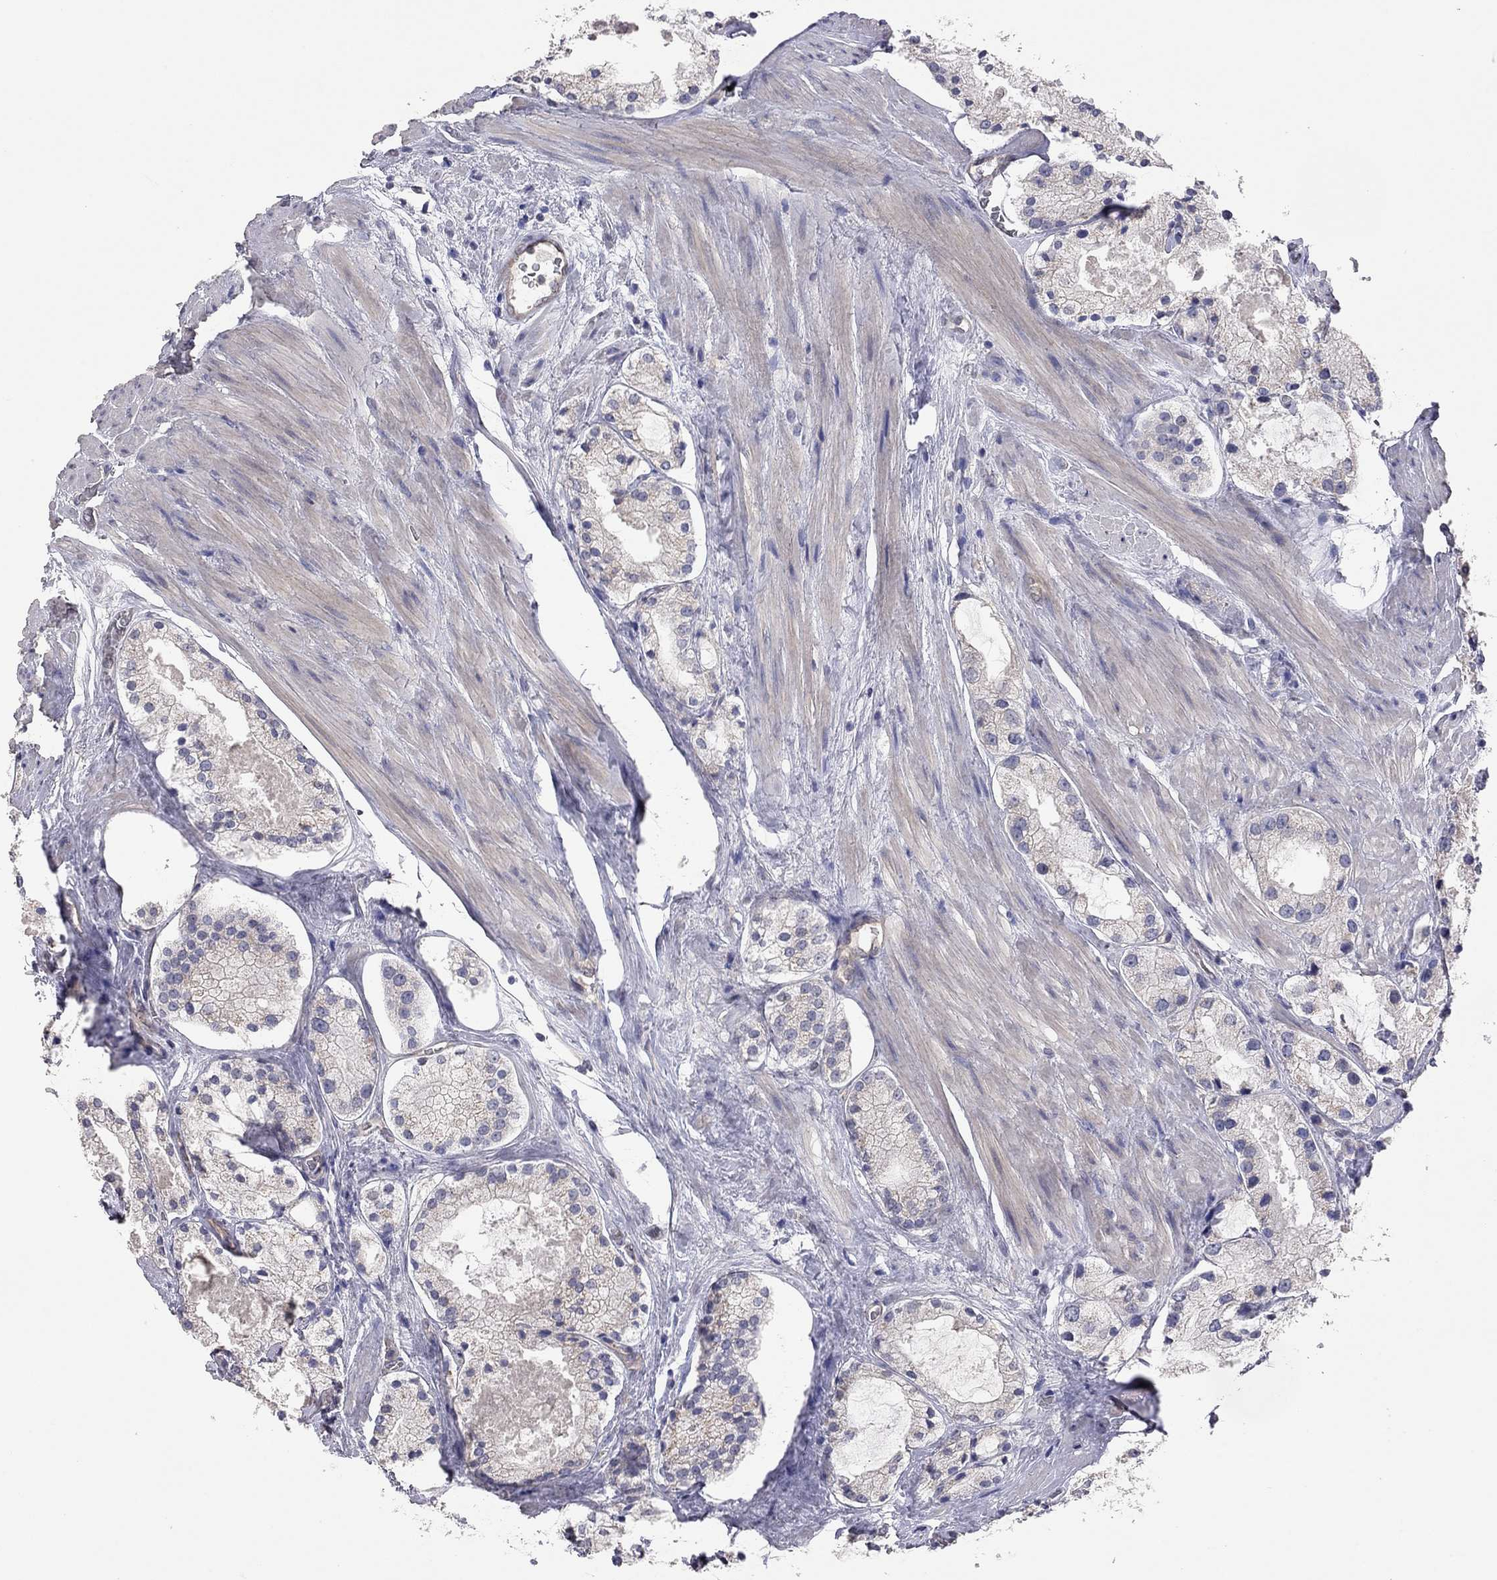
{"staining": {"intensity": "negative", "quantity": "none", "location": "none"}, "tissue": "prostate cancer", "cell_type": "Tumor cells", "image_type": "cancer", "snomed": [{"axis": "morphology", "description": "Adenocarcinoma, NOS"}, {"axis": "morphology", "description": "Adenocarcinoma, High grade"}, {"axis": "topography", "description": "Prostate"}], "caption": "IHC photomicrograph of human prostate cancer stained for a protein (brown), which reveals no staining in tumor cells.", "gene": "KCNB1", "patient": {"sex": "male", "age": 64}}